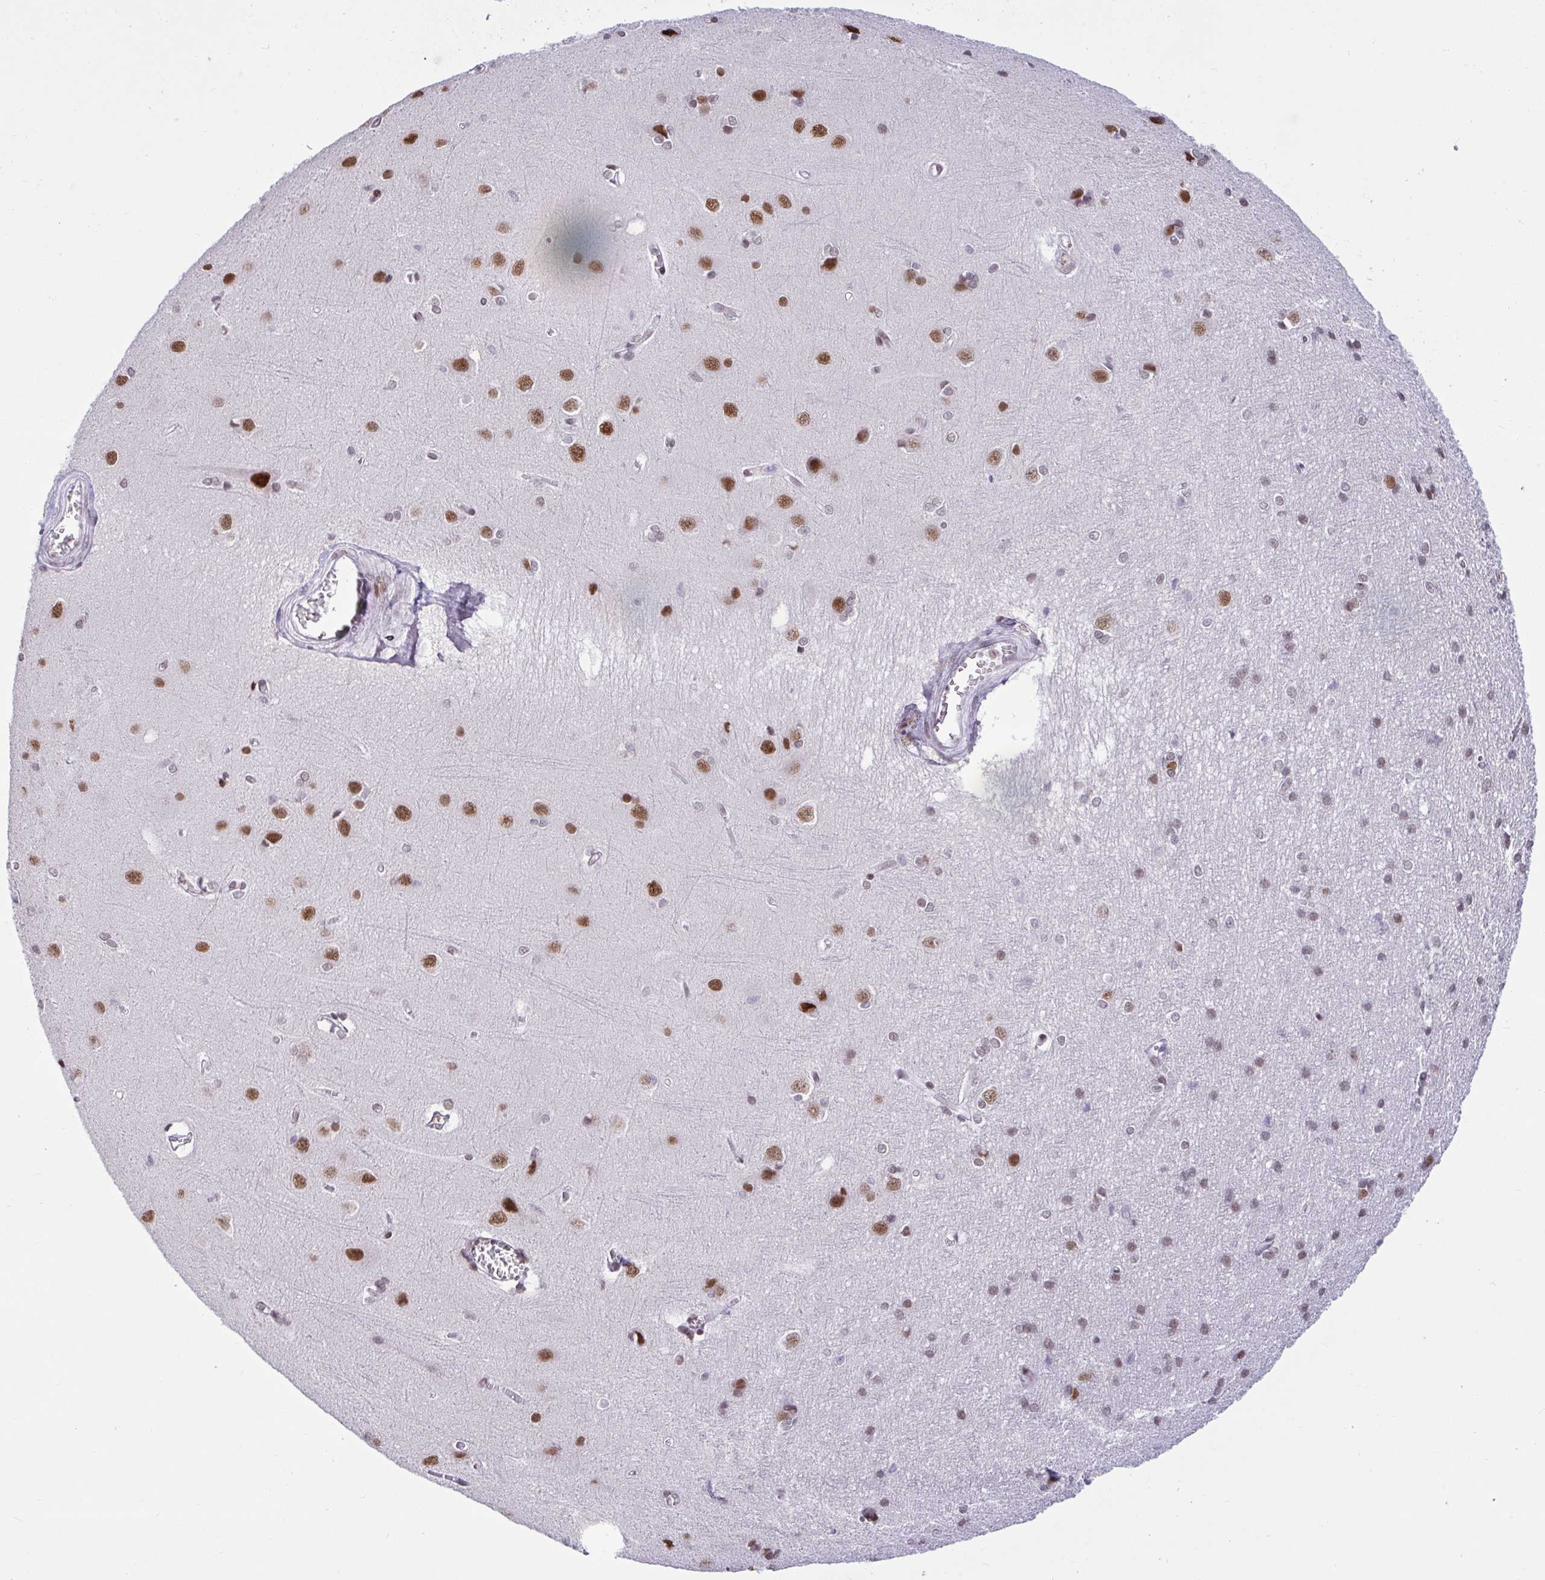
{"staining": {"intensity": "negative", "quantity": "none", "location": "none"}, "tissue": "cerebral cortex", "cell_type": "Endothelial cells", "image_type": "normal", "snomed": [{"axis": "morphology", "description": "Normal tissue, NOS"}, {"axis": "topography", "description": "Cerebral cortex"}], "caption": "The immunohistochemistry (IHC) photomicrograph has no significant expression in endothelial cells of cerebral cortex.", "gene": "CBFA2T2", "patient": {"sex": "male", "age": 37}}